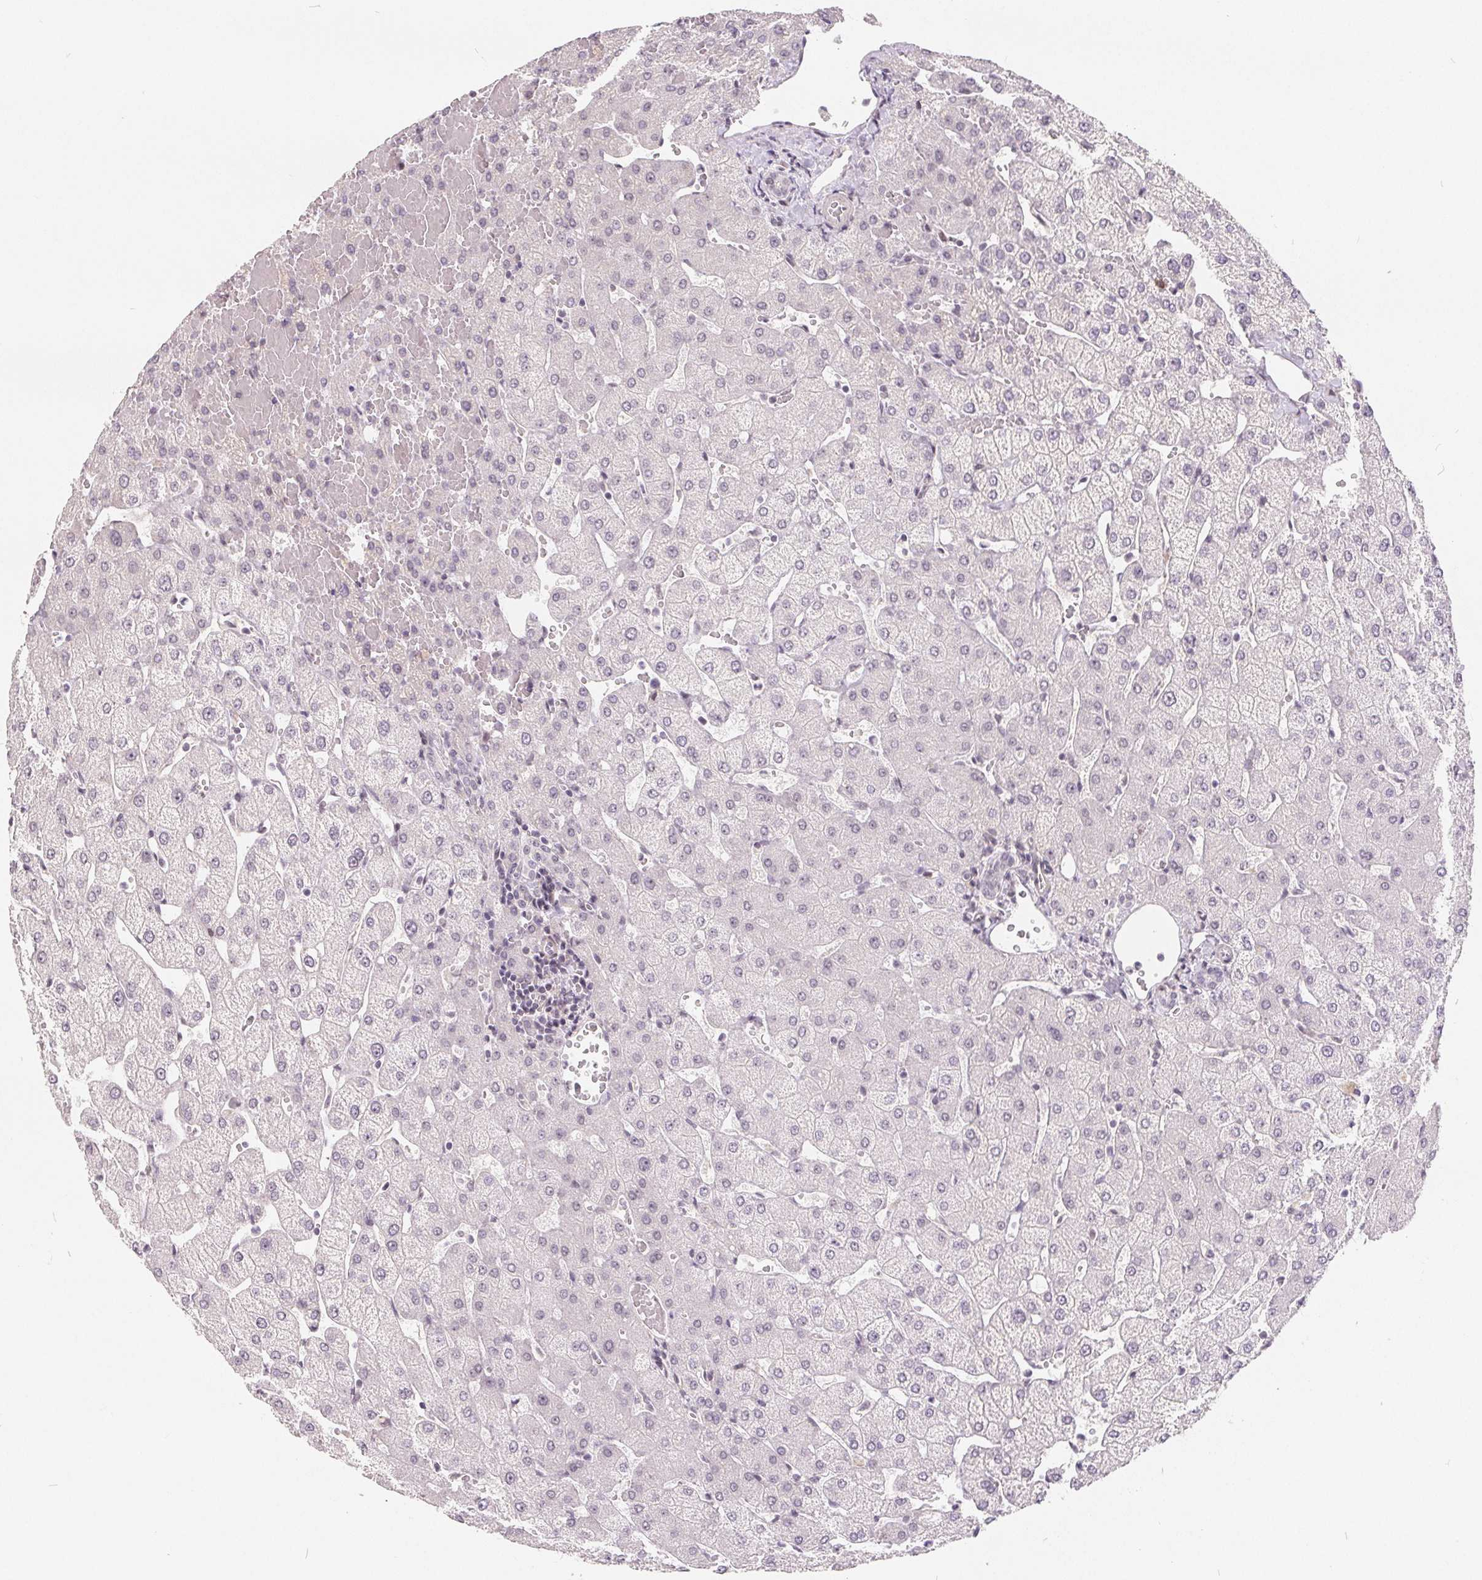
{"staining": {"intensity": "negative", "quantity": "none", "location": "none"}, "tissue": "liver", "cell_type": "Cholangiocytes", "image_type": "normal", "snomed": [{"axis": "morphology", "description": "Normal tissue, NOS"}, {"axis": "topography", "description": "Liver"}], "caption": "Cholangiocytes show no significant protein expression in benign liver. Nuclei are stained in blue.", "gene": "NRG2", "patient": {"sex": "female", "age": 54}}